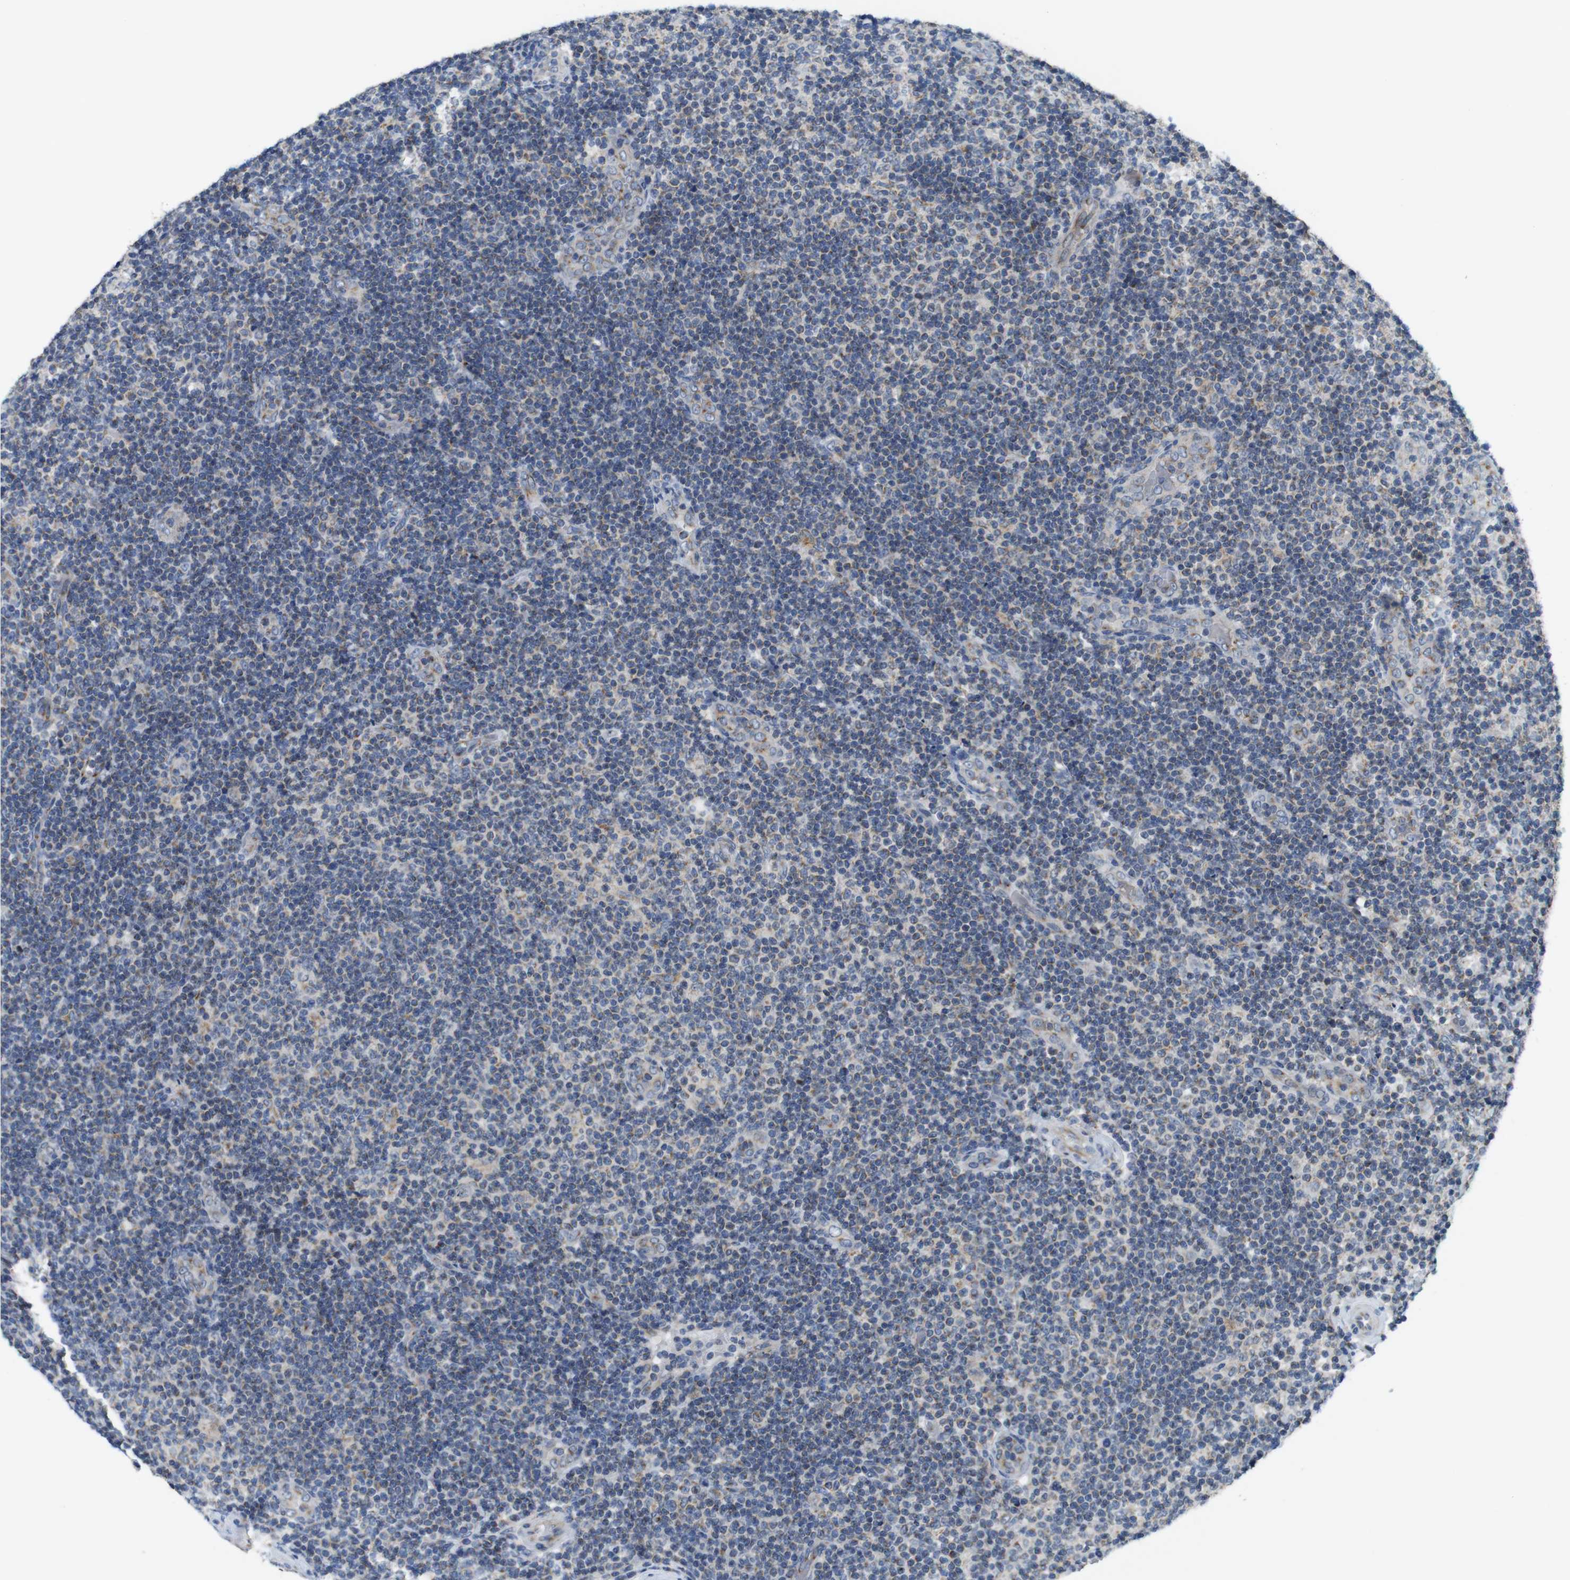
{"staining": {"intensity": "moderate", "quantity": ">75%", "location": "cytoplasmic/membranous"}, "tissue": "lymphoma", "cell_type": "Tumor cells", "image_type": "cancer", "snomed": [{"axis": "morphology", "description": "Malignant lymphoma, non-Hodgkin's type, Low grade"}, {"axis": "topography", "description": "Lymph node"}], "caption": "Immunohistochemistry (IHC) of human lymphoma shows medium levels of moderate cytoplasmic/membranous positivity in approximately >75% of tumor cells. The staining was performed using DAB (3,3'-diaminobenzidine) to visualize the protein expression in brown, while the nuclei were stained in blue with hematoxylin (Magnification: 20x).", "gene": "EFCAB14", "patient": {"sex": "male", "age": 83}}